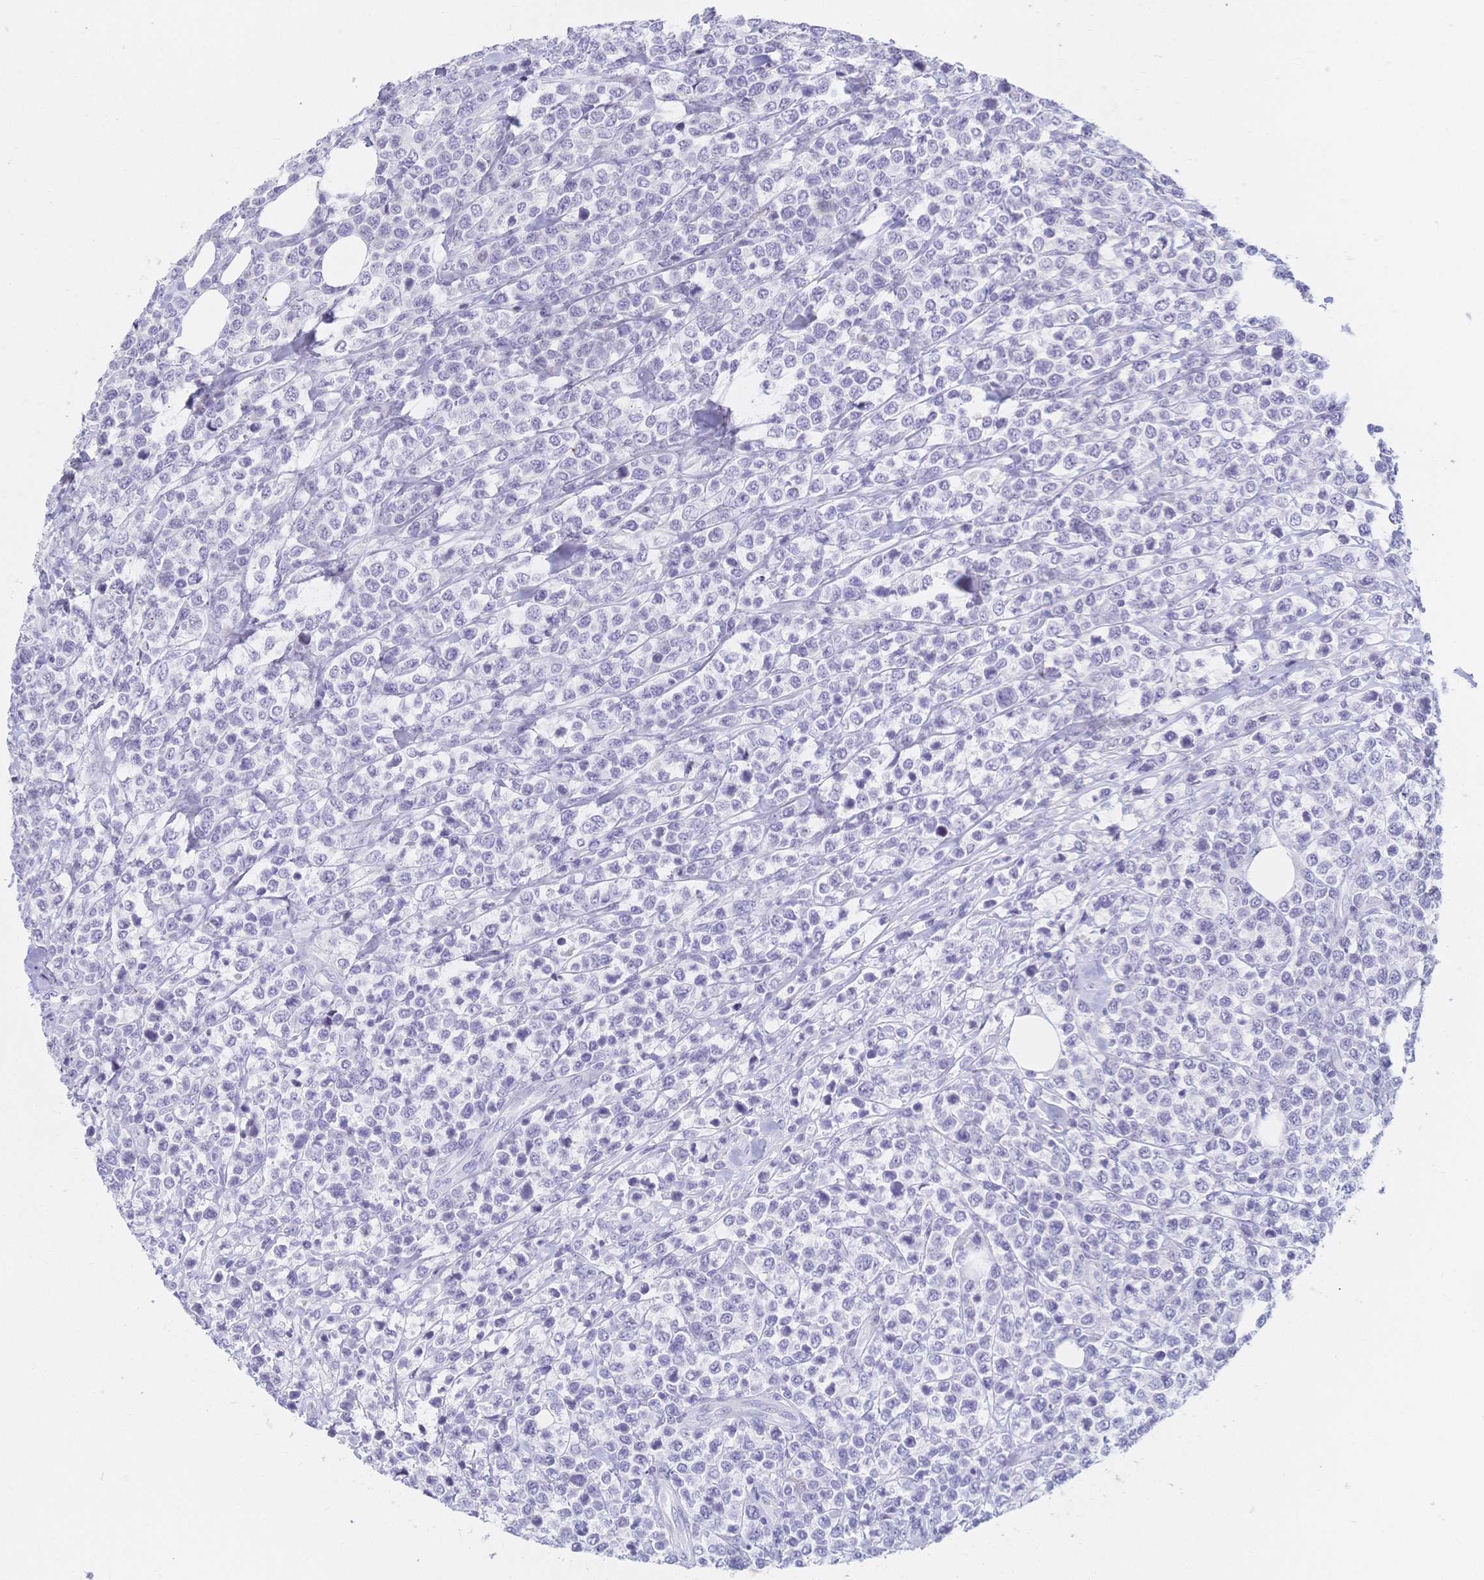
{"staining": {"intensity": "negative", "quantity": "none", "location": "none"}, "tissue": "lymphoma", "cell_type": "Tumor cells", "image_type": "cancer", "snomed": [{"axis": "morphology", "description": "Malignant lymphoma, non-Hodgkin's type, High grade"}, {"axis": "topography", "description": "Soft tissue"}], "caption": "The histopathology image displays no staining of tumor cells in high-grade malignant lymphoma, non-Hodgkin's type.", "gene": "CR2", "patient": {"sex": "female", "age": 56}}